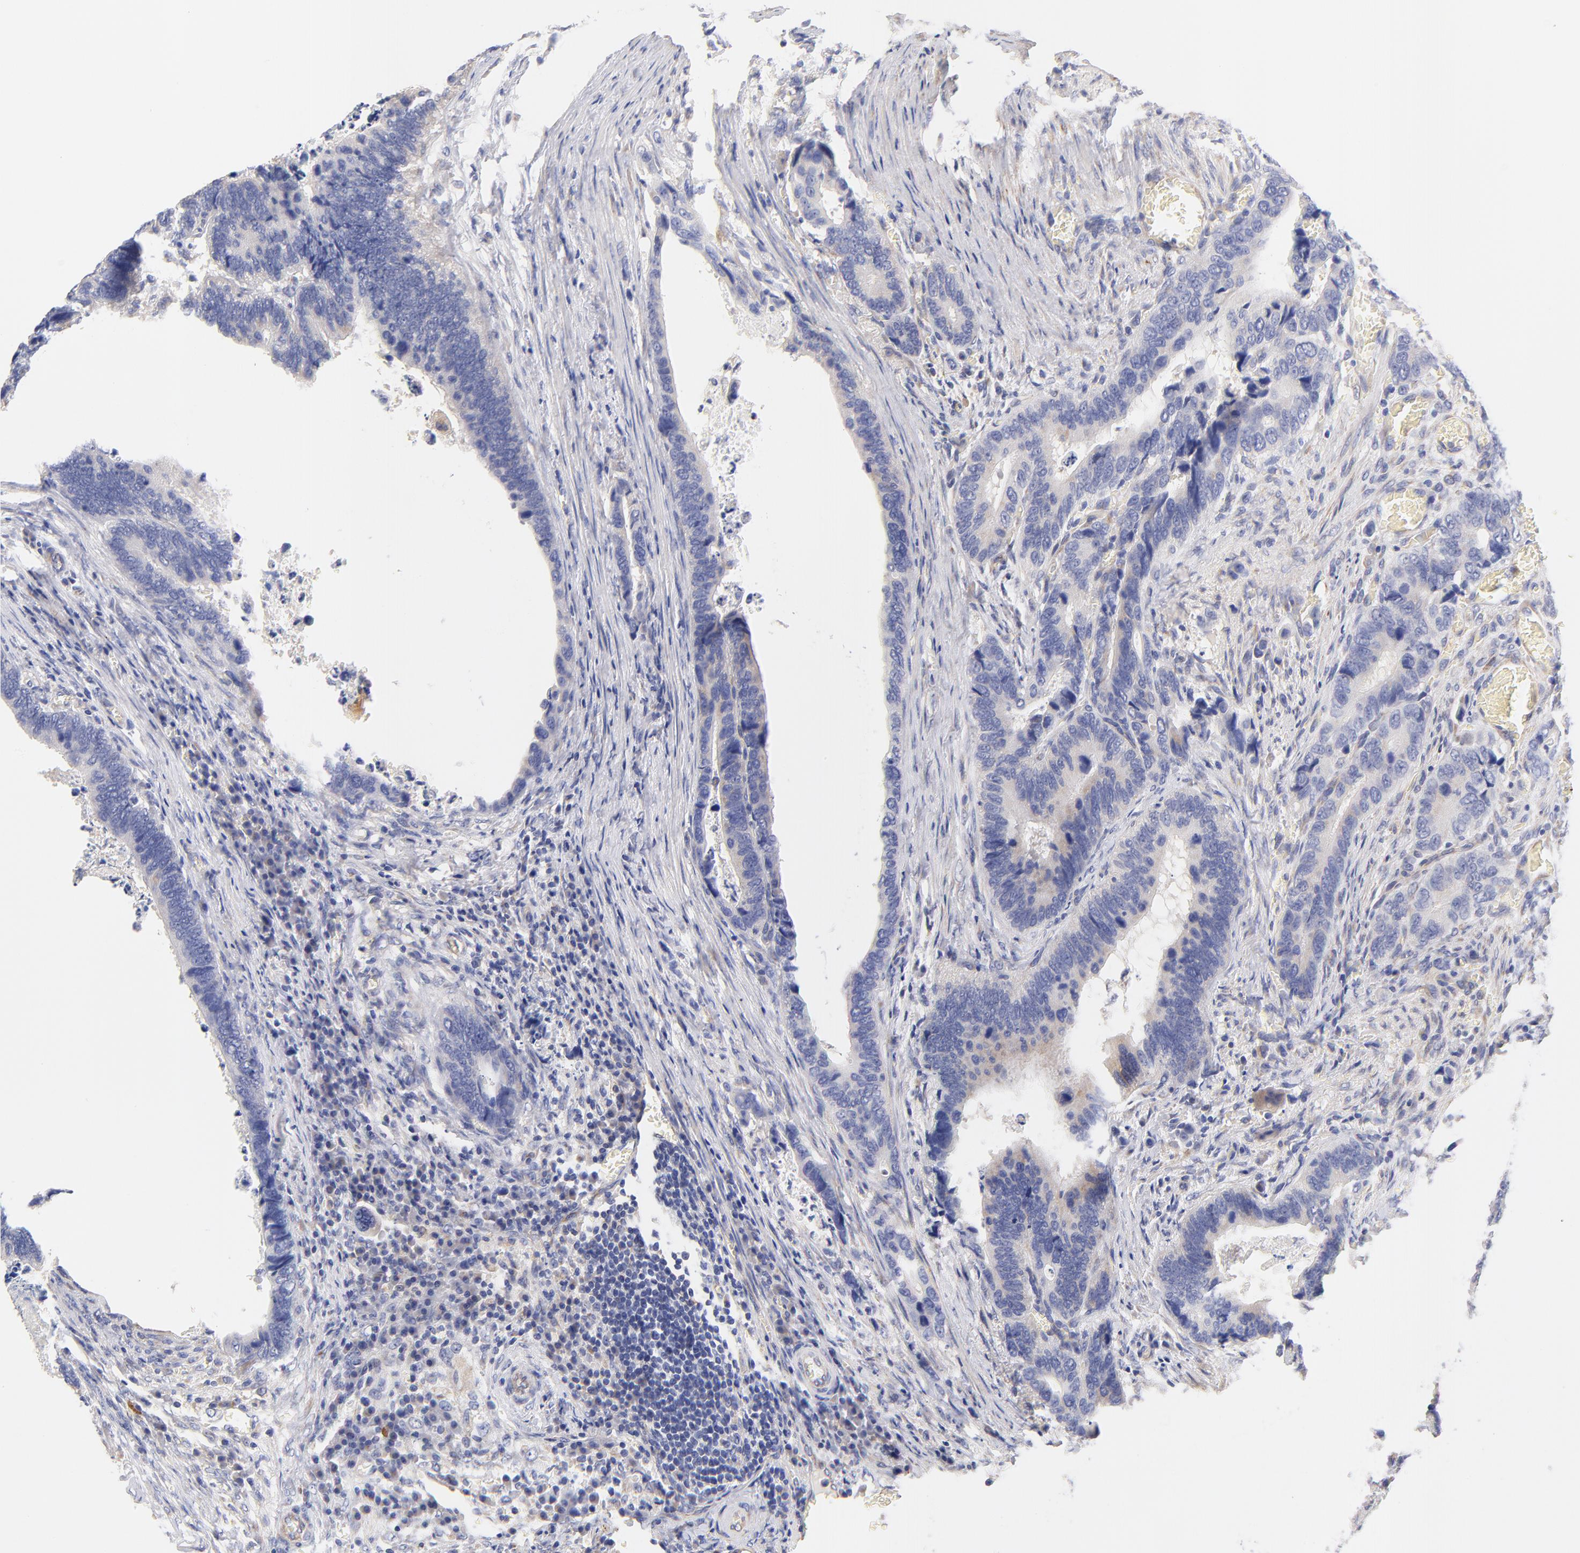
{"staining": {"intensity": "weak", "quantity": "25%-75%", "location": "cytoplasmic/membranous"}, "tissue": "colorectal cancer", "cell_type": "Tumor cells", "image_type": "cancer", "snomed": [{"axis": "morphology", "description": "Adenocarcinoma, NOS"}, {"axis": "topography", "description": "Colon"}], "caption": "Tumor cells show weak cytoplasmic/membranous expression in about 25%-75% of cells in colorectal adenocarcinoma.", "gene": "HS3ST1", "patient": {"sex": "male", "age": 72}}